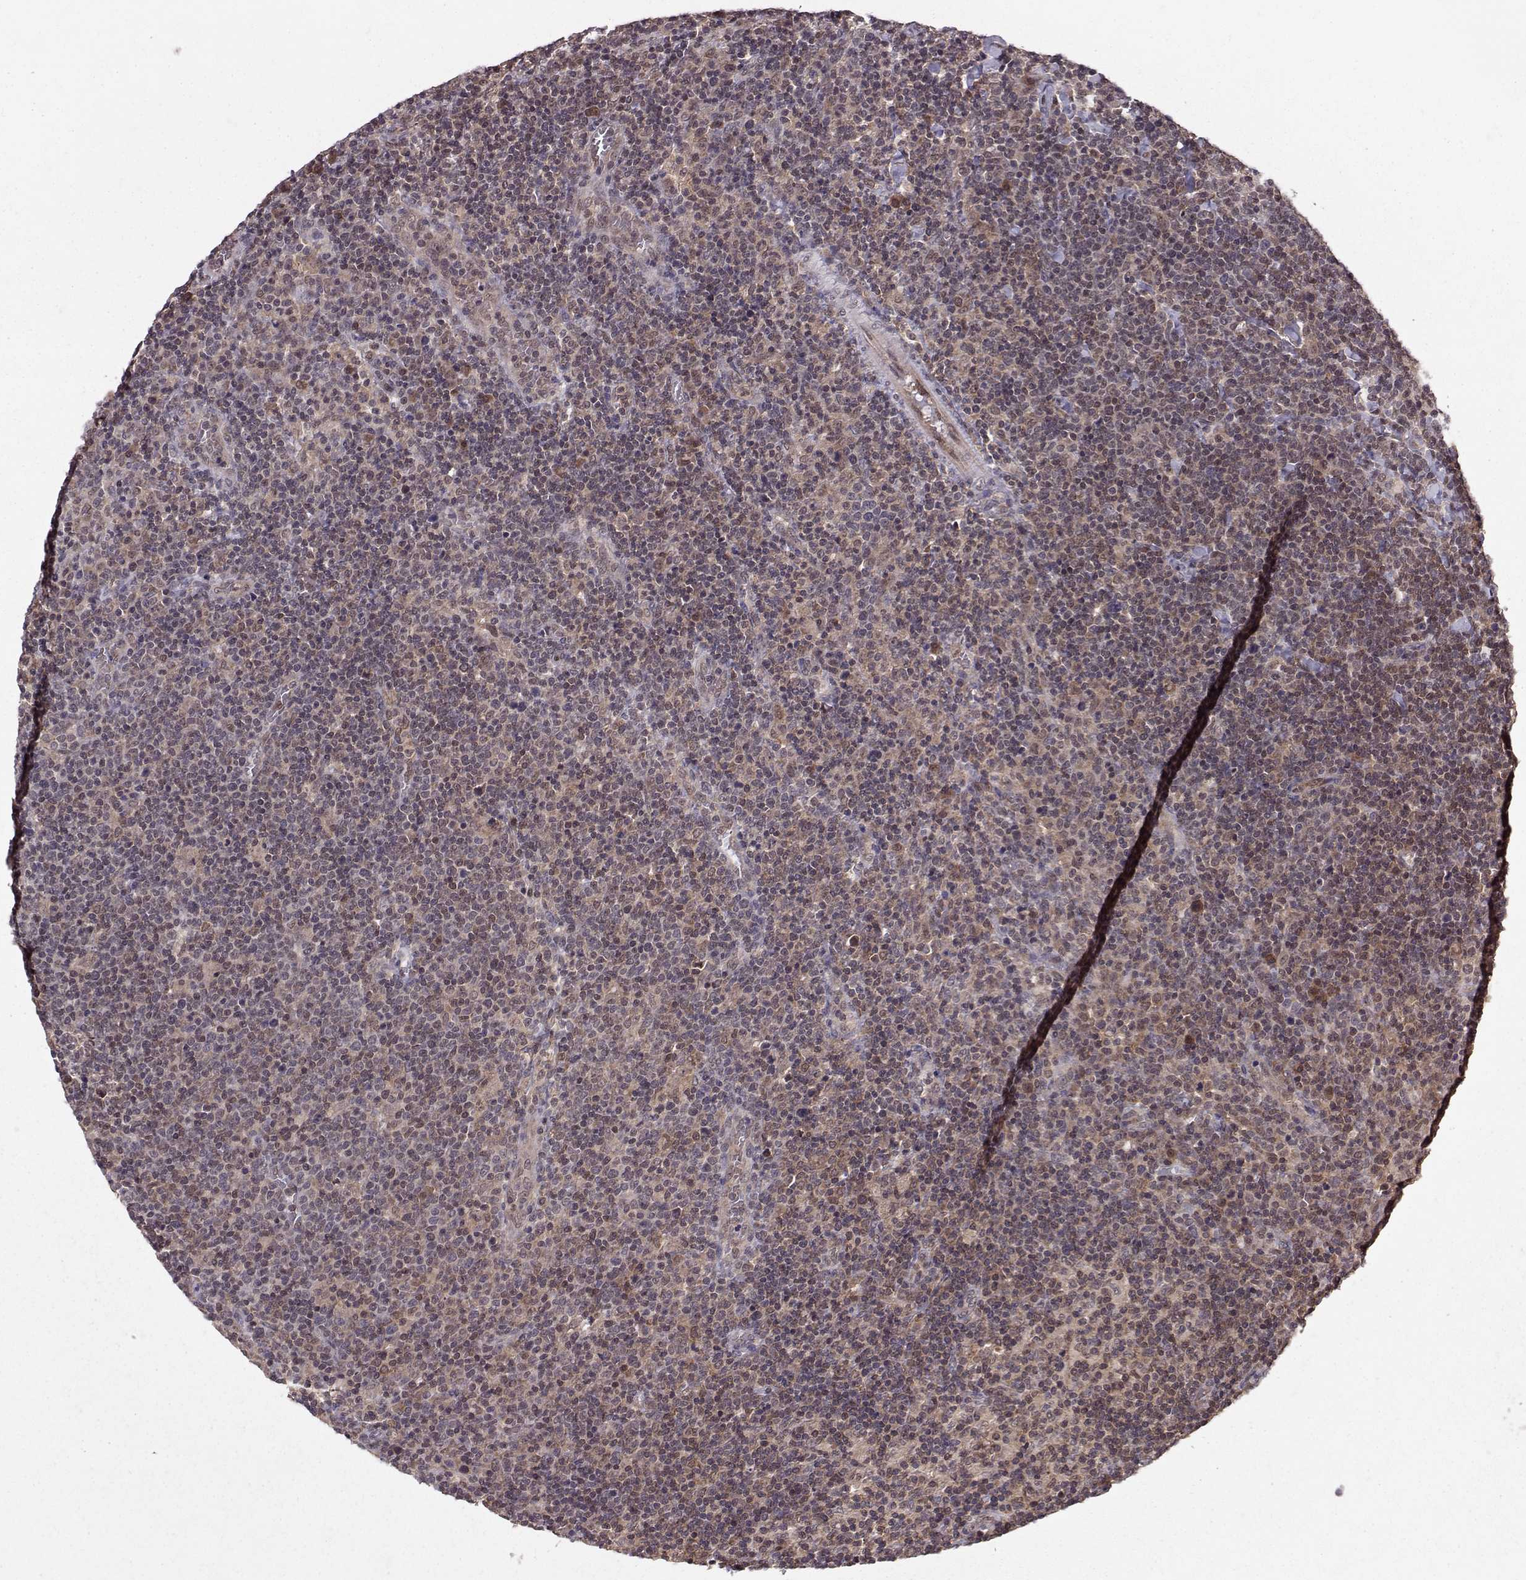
{"staining": {"intensity": "weak", "quantity": ">75%", "location": "cytoplasmic/membranous"}, "tissue": "lymphoma", "cell_type": "Tumor cells", "image_type": "cancer", "snomed": [{"axis": "morphology", "description": "Malignant lymphoma, non-Hodgkin's type, High grade"}, {"axis": "topography", "description": "Lymph node"}], "caption": "Immunohistochemical staining of human high-grade malignant lymphoma, non-Hodgkin's type reveals low levels of weak cytoplasmic/membranous protein staining in approximately >75% of tumor cells.", "gene": "PPP2R2A", "patient": {"sex": "male", "age": 61}}